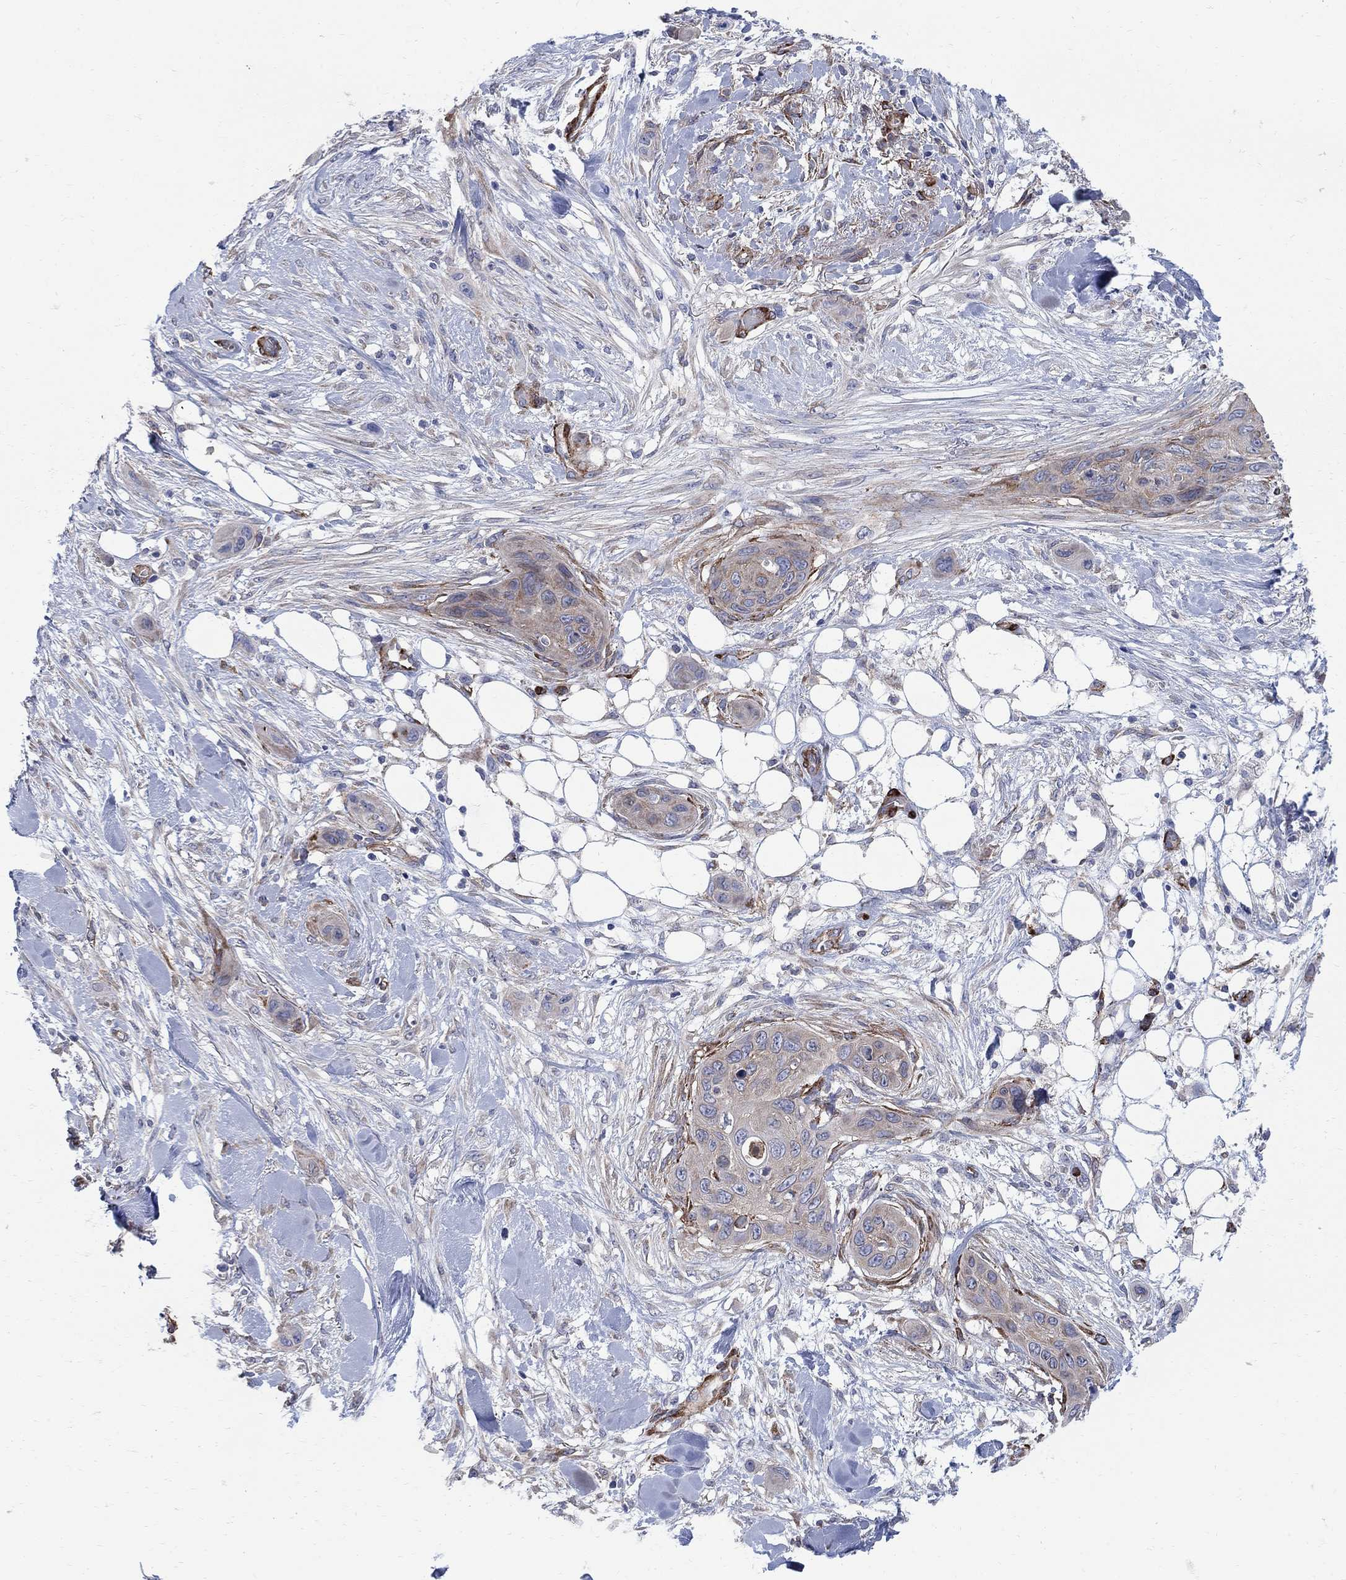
{"staining": {"intensity": "negative", "quantity": "none", "location": "none"}, "tissue": "skin cancer", "cell_type": "Tumor cells", "image_type": "cancer", "snomed": [{"axis": "morphology", "description": "Squamous cell carcinoma, NOS"}, {"axis": "topography", "description": "Skin"}], "caption": "This is an immunohistochemistry photomicrograph of skin cancer (squamous cell carcinoma). There is no positivity in tumor cells.", "gene": "SEPTIN8", "patient": {"sex": "male", "age": 78}}